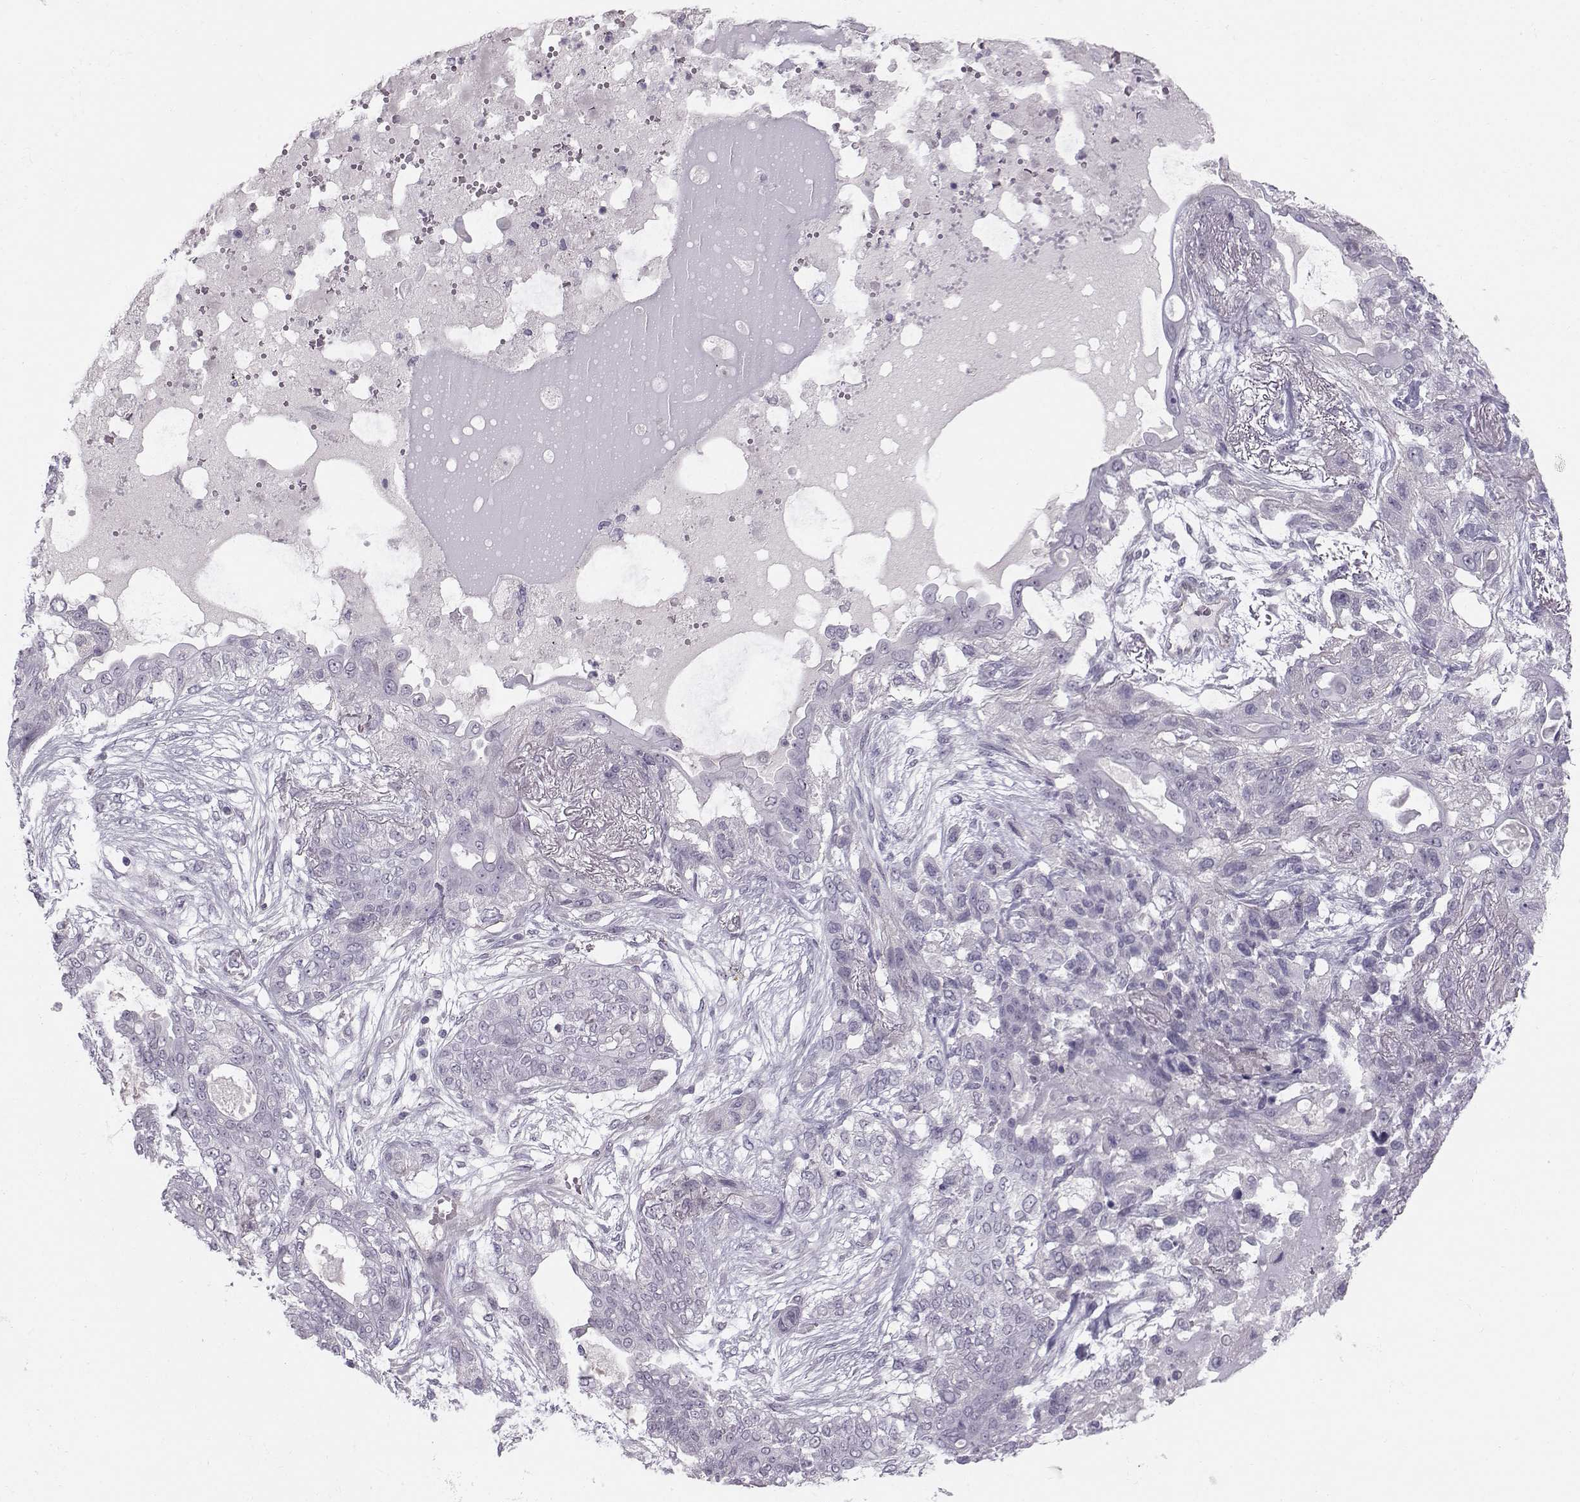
{"staining": {"intensity": "negative", "quantity": "none", "location": "none"}, "tissue": "lung cancer", "cell_type": "Tumor cells", "image_type": "cancer", "snomed": [{"axis": "morphology", "description": "Squamous cell carcinoma, NOS"}, {"axis": "topography", "description": "Lung"}], "caption": "Immunohistochemistry of human lung squamous cell carcinoma reveals no staining in tumor cells.", "gene": "MAST1", "patient": {"sex": "female", "age": 70}}